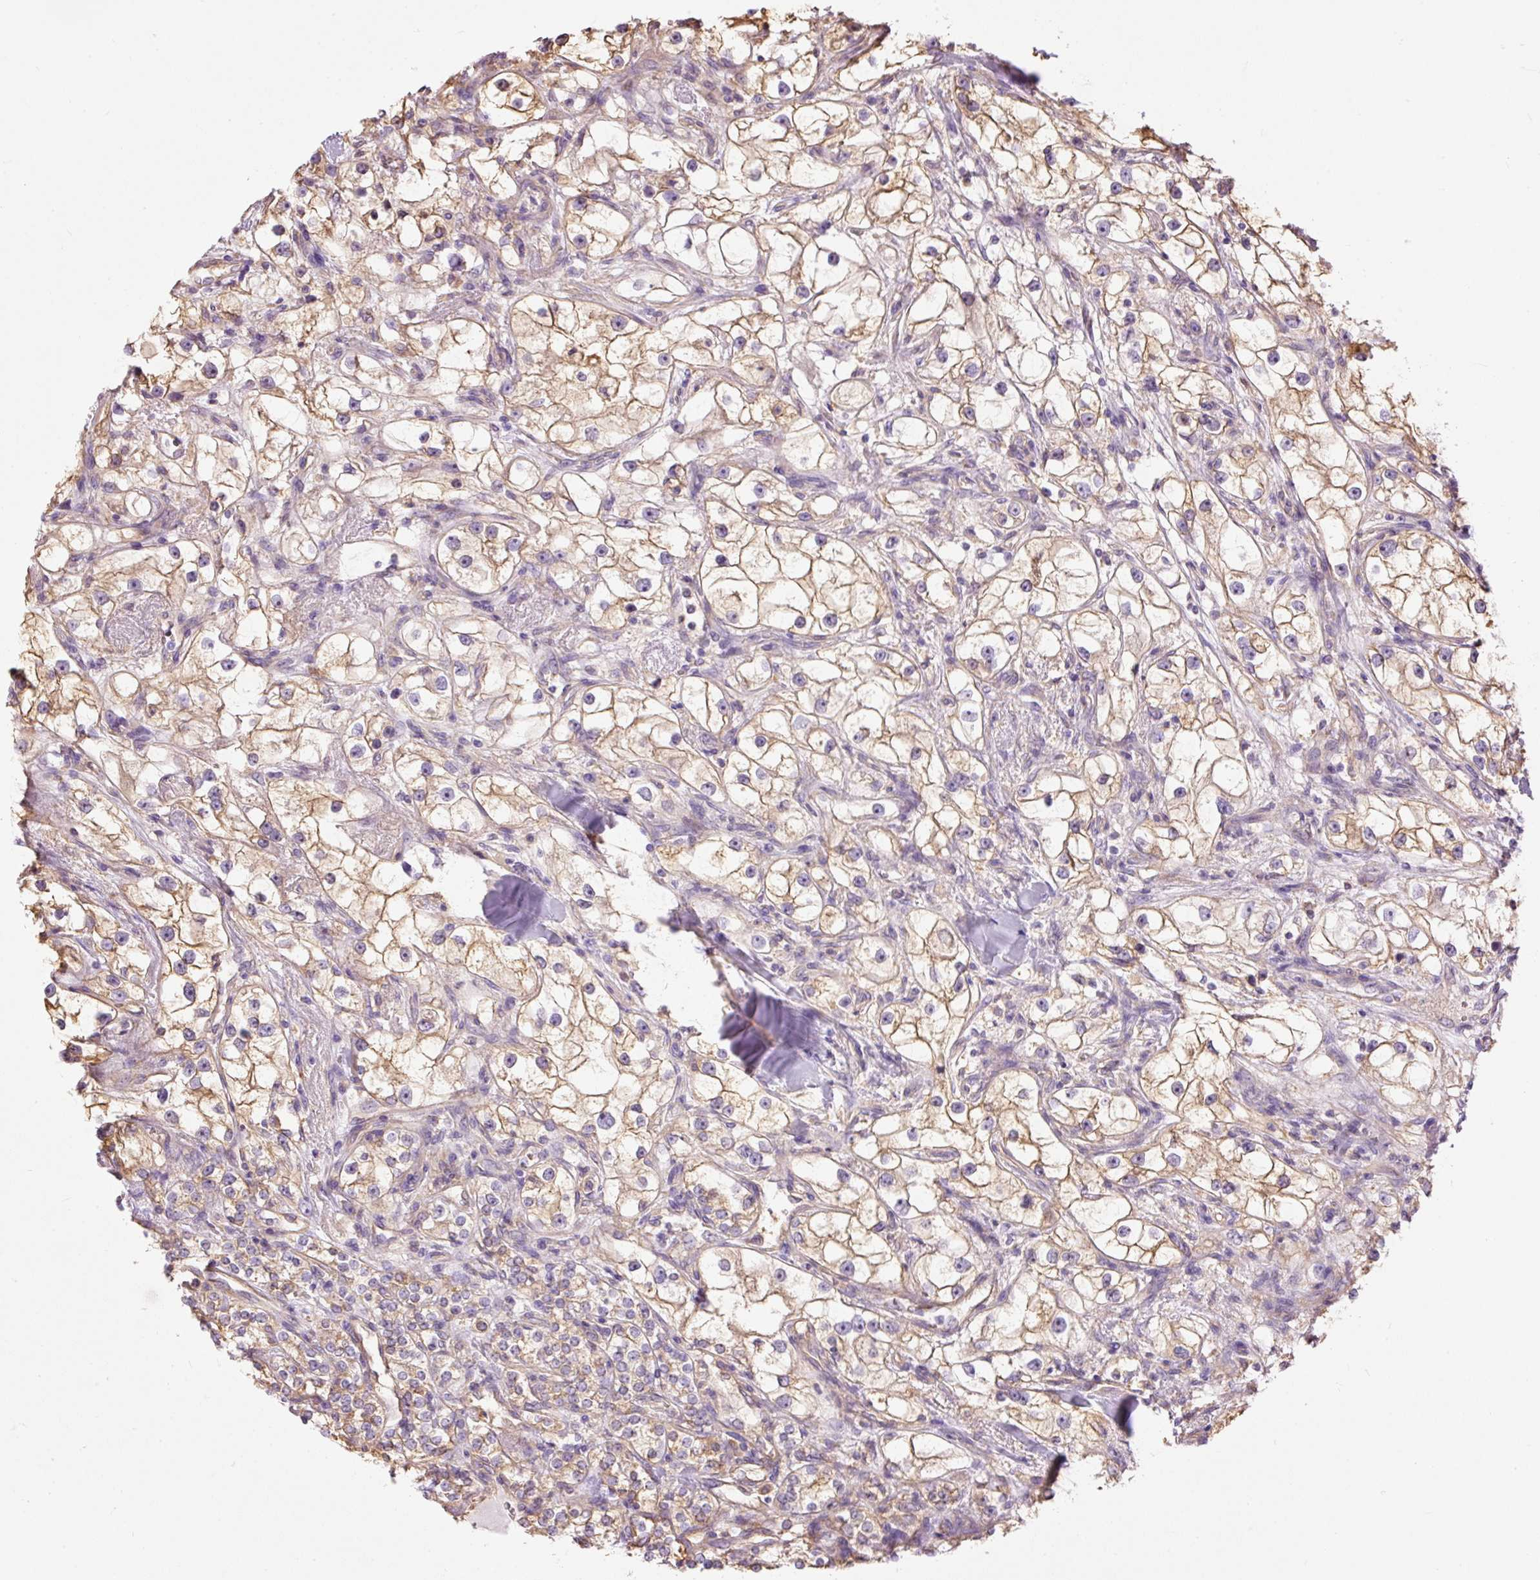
{"staining": {"intensity": "weak", "quantity": "<25%", "location": "cytoplasmic/membranous"}, "tissue": "renal cancer", "cell_type": "Tumor cells", "image_type": "cancer", "snomed": [{"axis": "morphology", "description": "Adenocarcinoma, NOS"}, {"axis": "topography", "description": "Kidney"}], "caption": "Immunohistochemistry image of neoplastic tissue: human renal adenocarcinoma stained with DAB (3,3'-diaminobenzidine) demonstrates no significant protein staining in tumor cells.", "gene": "IL10RB", "patient": {"sex": "male", "age": 77}}